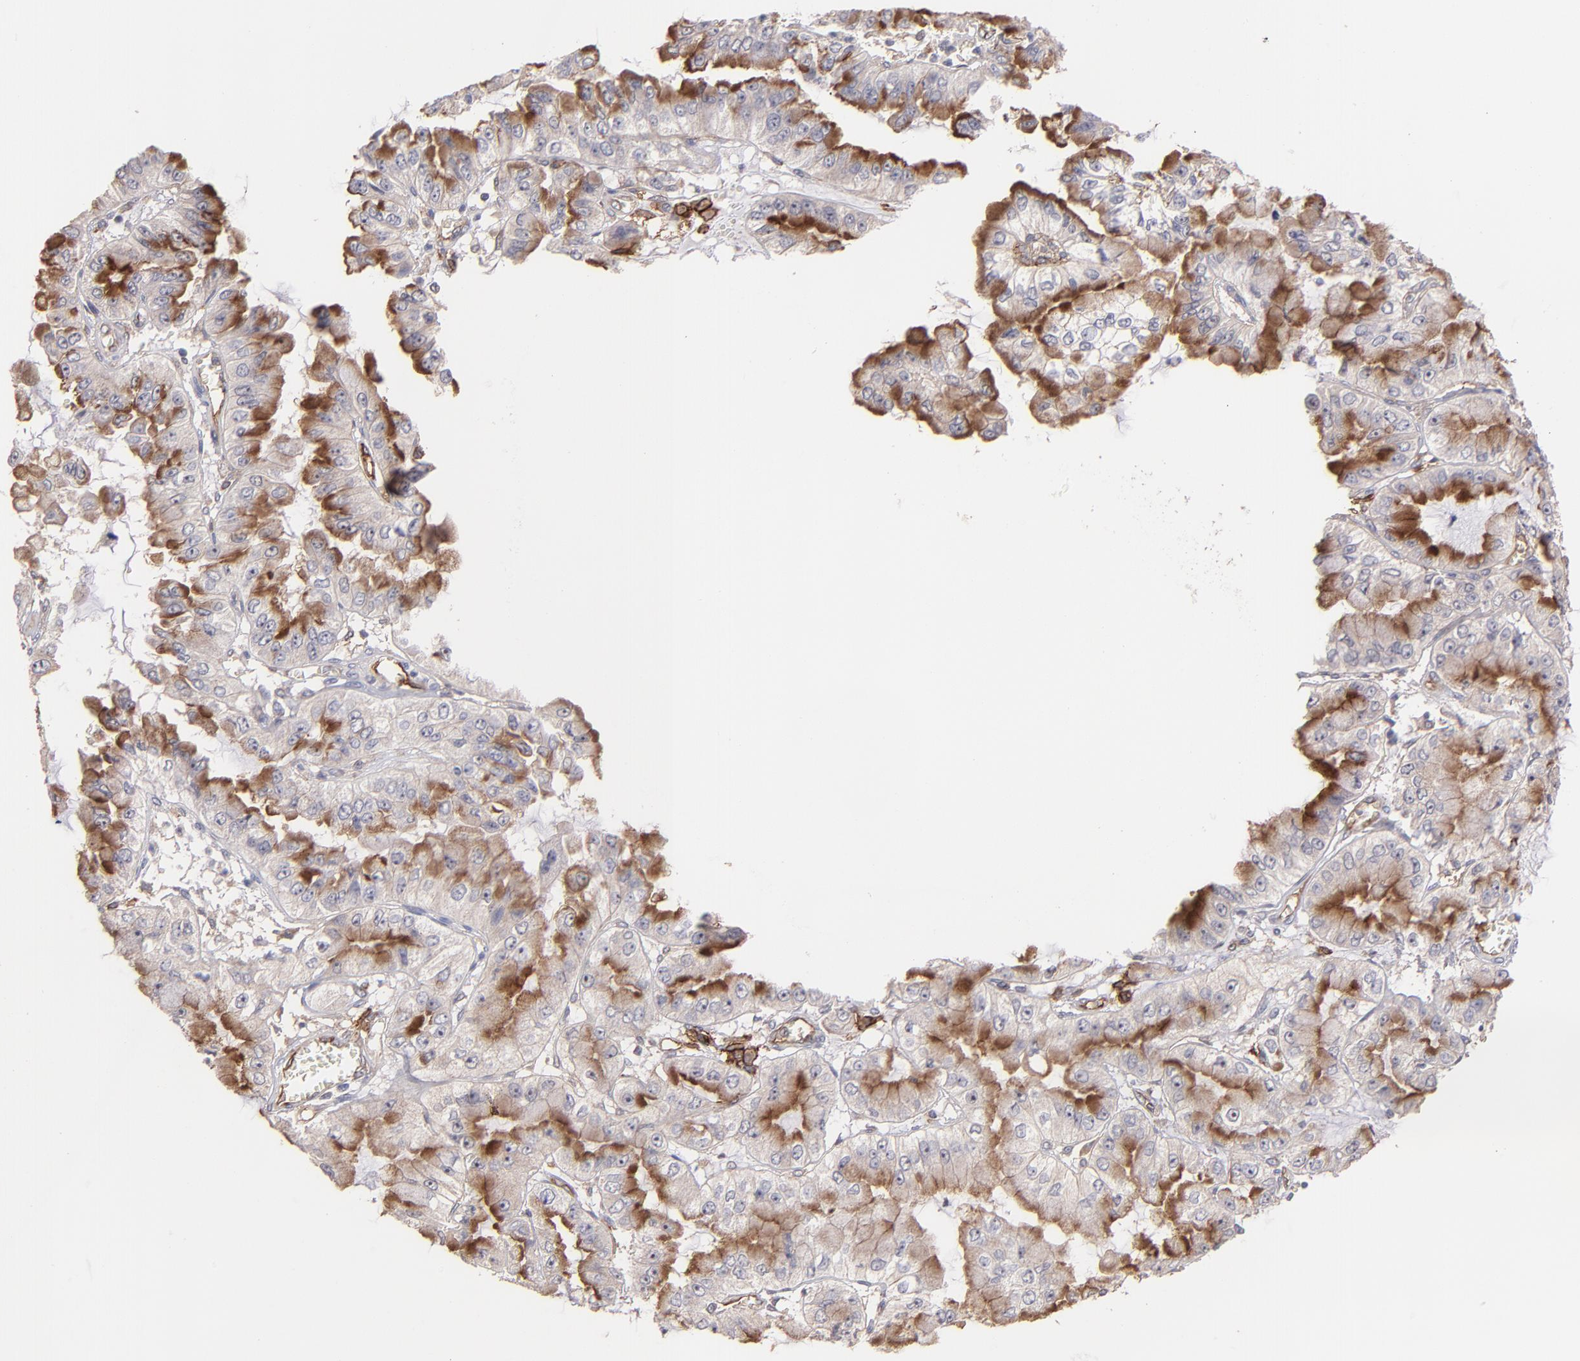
{"staining": {"intensity": "weak", "quantity": "25%-75%", "location": "cytoplasmic/membranous"}, "tissue": "liver cancer", "cell_type": "Tumor cells", "image_type": "cancer", "snomed": [{"axis": "morphology", "description": "Cholangiocarcinoma"}, {"axis": "topography", "description": "Liver"}], "caption": "Protein staining by IHC shows weak cytoplasmic/membranous expression in approximately 25%-75% of tumor cells in liver cancer. Ihc stains the protein of interest in brown and the nuclei are stained blue.", "gene": "ICAM1", "patient": {"sex": "female", "age": 79}}